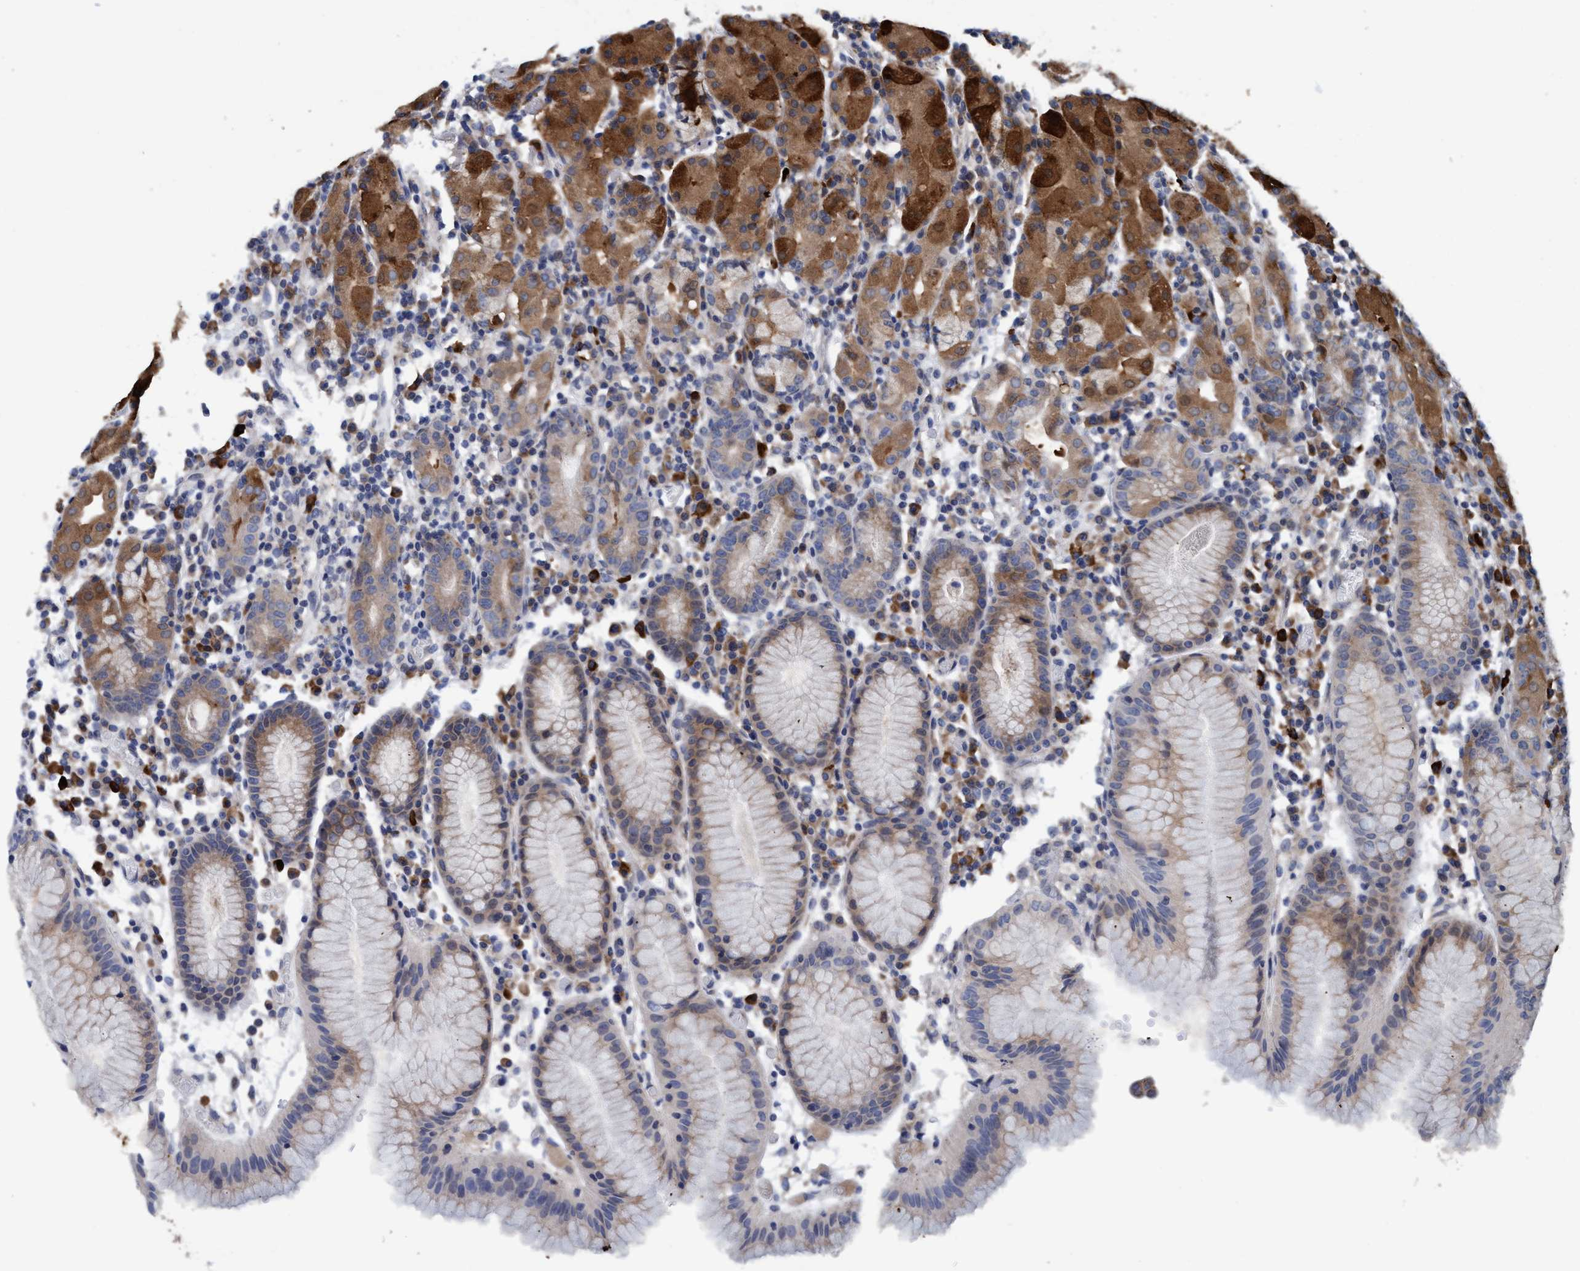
{"staining": {"intensity": "moderate", "quantity": "25%-75%", "location": "cytoplasmic/membranous"}, "tissue": "stomach", "cell_type": "Glandular cells", "image_type": "normal", "snomed": [{"axis": "morphology", "description": "Normal tissue, NOS"}, {"axis": "topography", "description": "Stomach"}, {"axis": "topography", "description": "Stomach, lower"}], "caption": "Stomach was stained to show a protein in brown. There is medium levels of moderate cytoplasmic/membranous expression in approximately 25%-75% of glandular cells.", "gene": "CALCOCO2", "patient": {"sex": "female", "age": 75}}